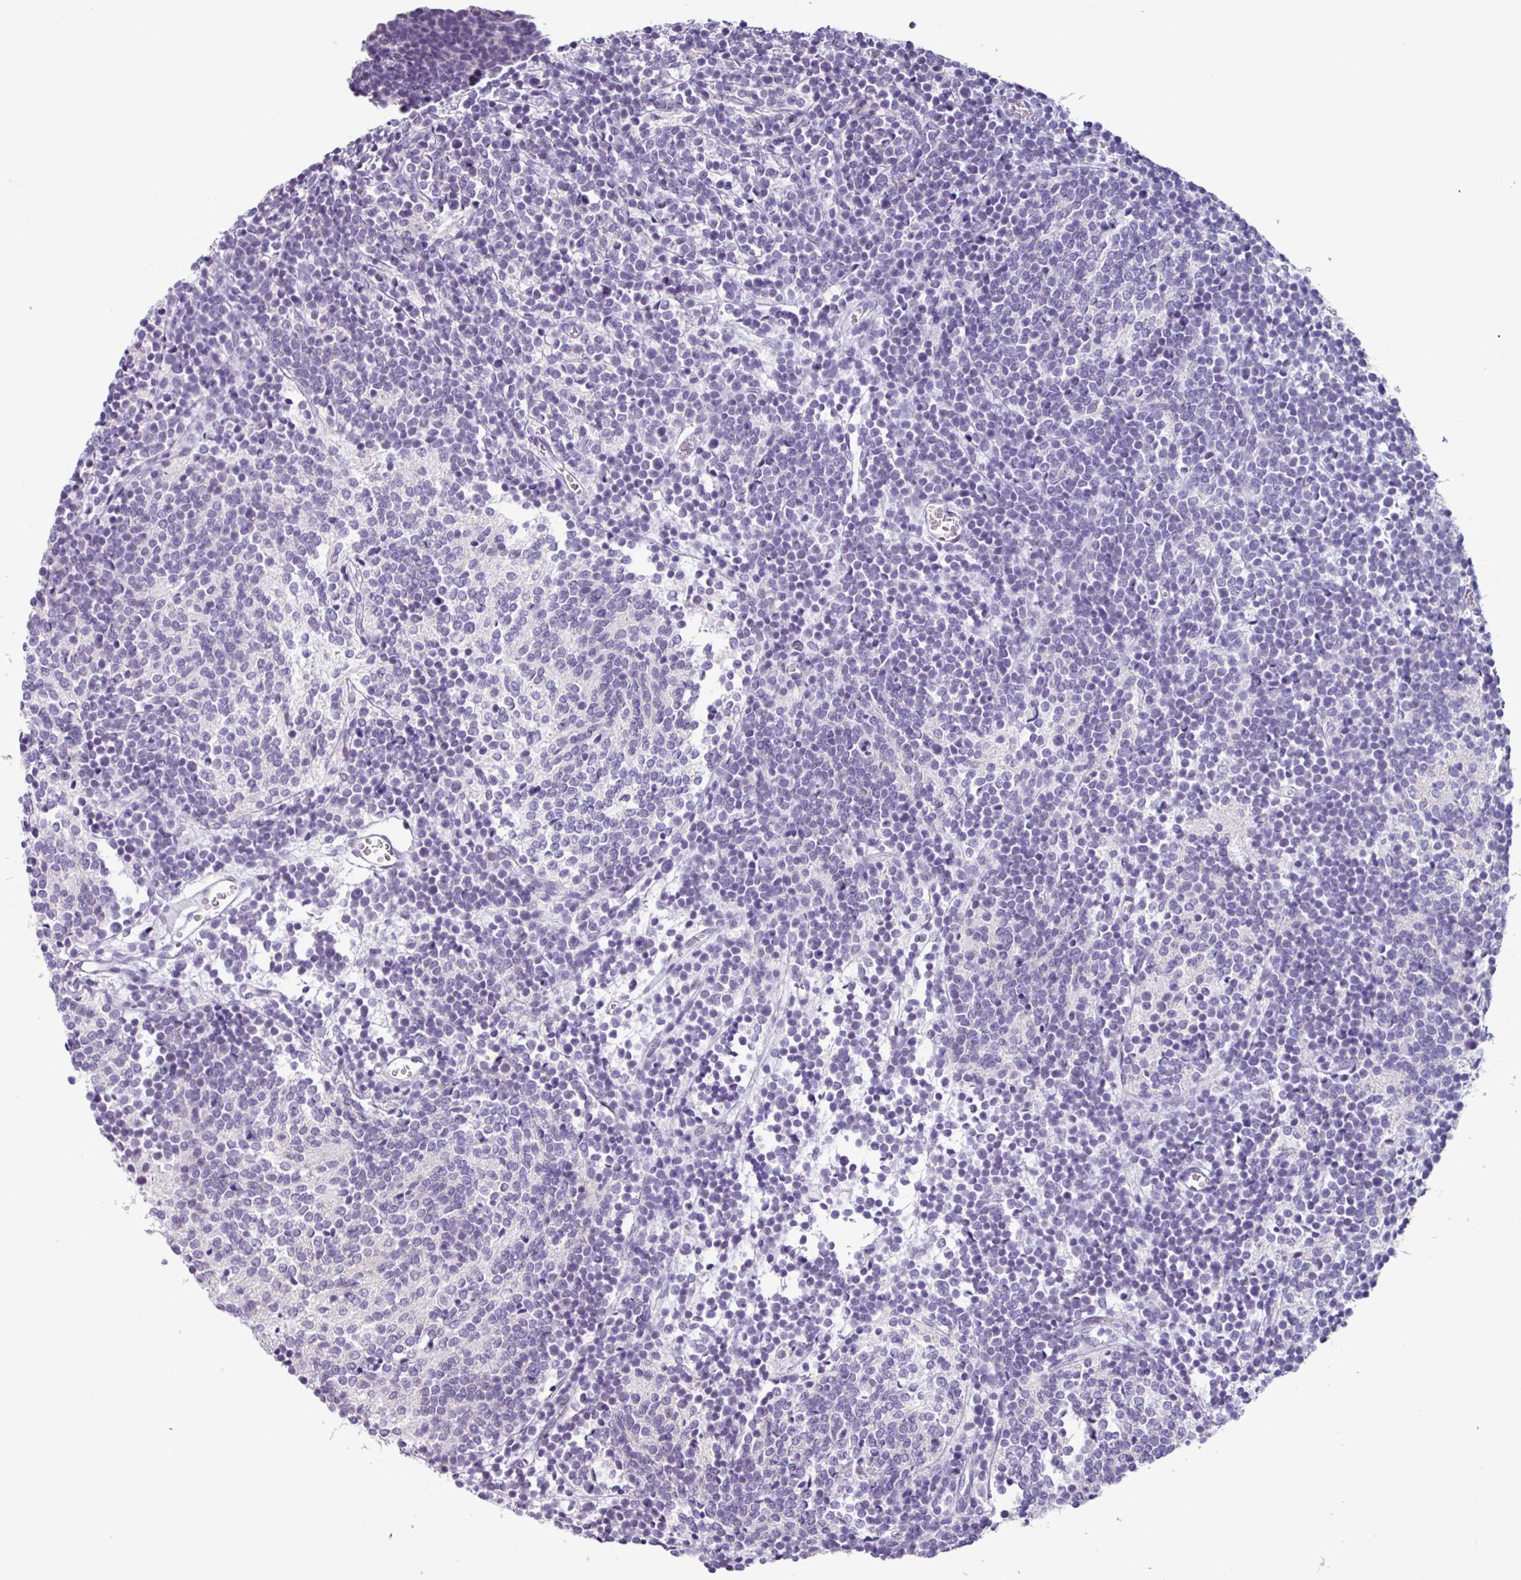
{"staining": {"intensity": "negative", "quantity": "none", "location": "none"}, "tissue": "glioma", "cell_type": "Tumor cells", "image_type": "cancer", "snomed": [{"axis": "morphology", "description": "Glioma, malignant, Low grade"}, {"axis": "topography", "description": "Brain"}], "caption": "Malignant low-grade glioma was stained to show a protein in brown. There is no significant expression in tumor cells.", "gene": "OTX1", "patient": {"sex": "female", "age": 1}}